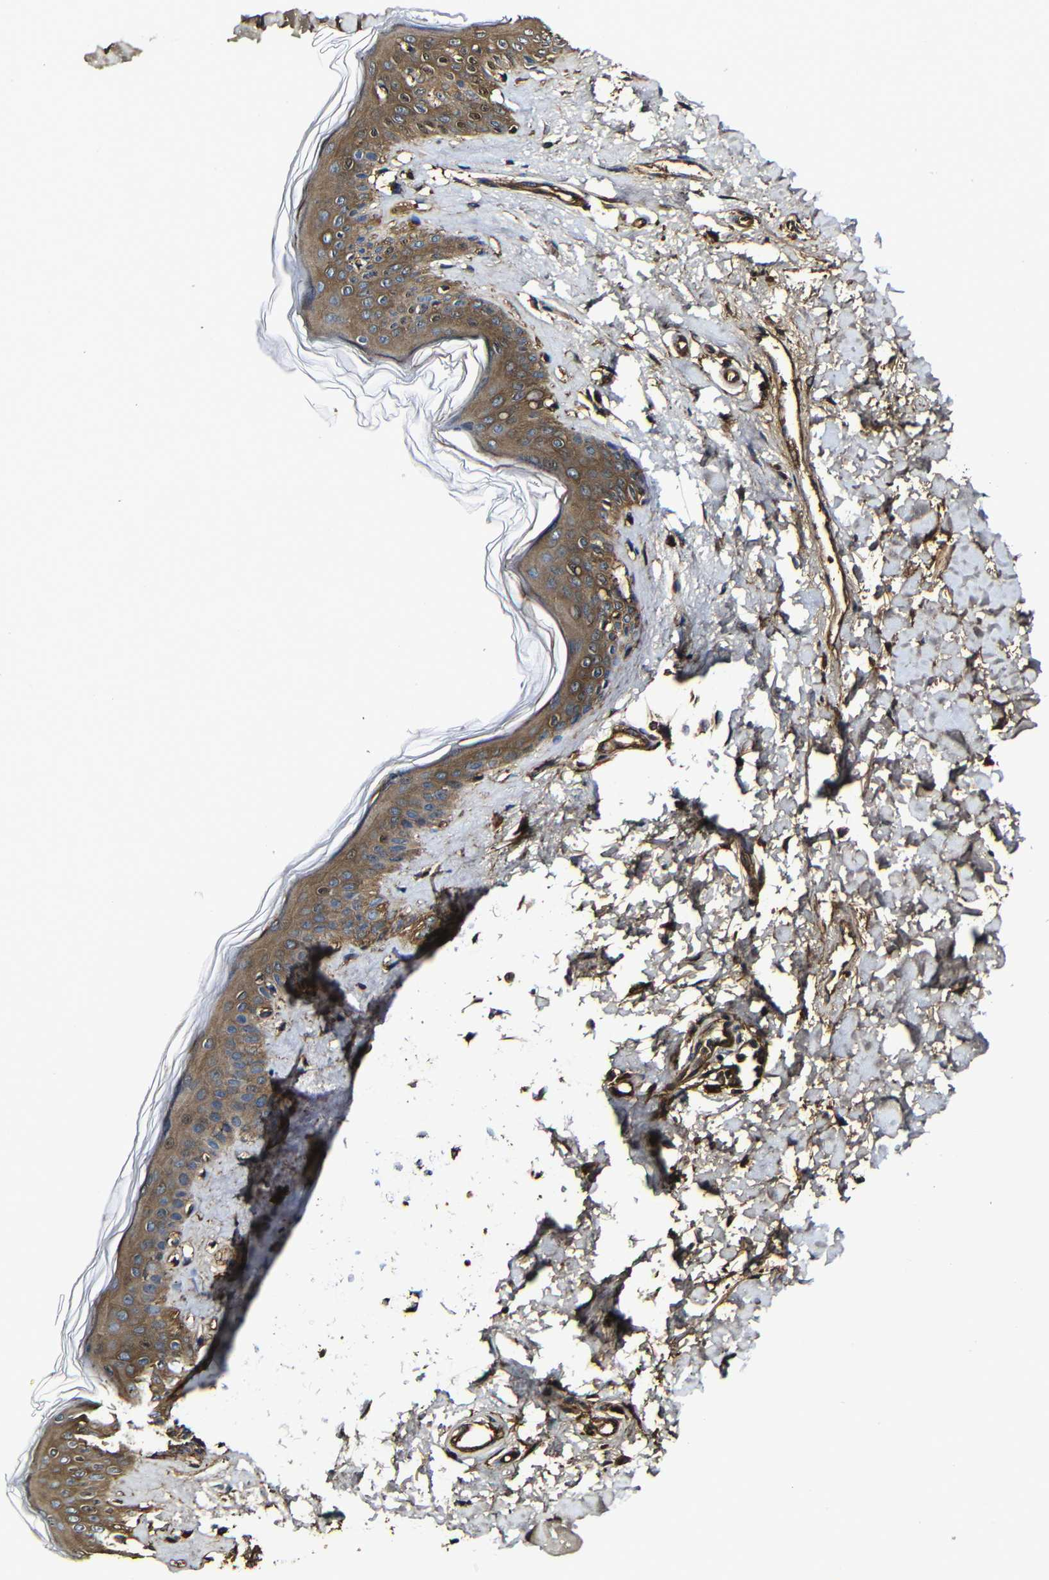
{"staining": {"intensity": "moderate", "quantity": "<25%", "location": "cytoplasmic/membranous"}, "tissue": "skin", "cell_type": "Fibroblasts", "image_type": "normal", "snomed": [{"axis": "morphology", "description": "Normal tissue, NOS"}, {"axis": "topography", "description": "Skin"}], "caption": "Brown immunohistochemical staining in benign human skin displays moderate cytoplasmic/membranous staining in about <25% of fibroblasts.", "gene": "MSN", "patient": {"sex": "female", "age": 41}}